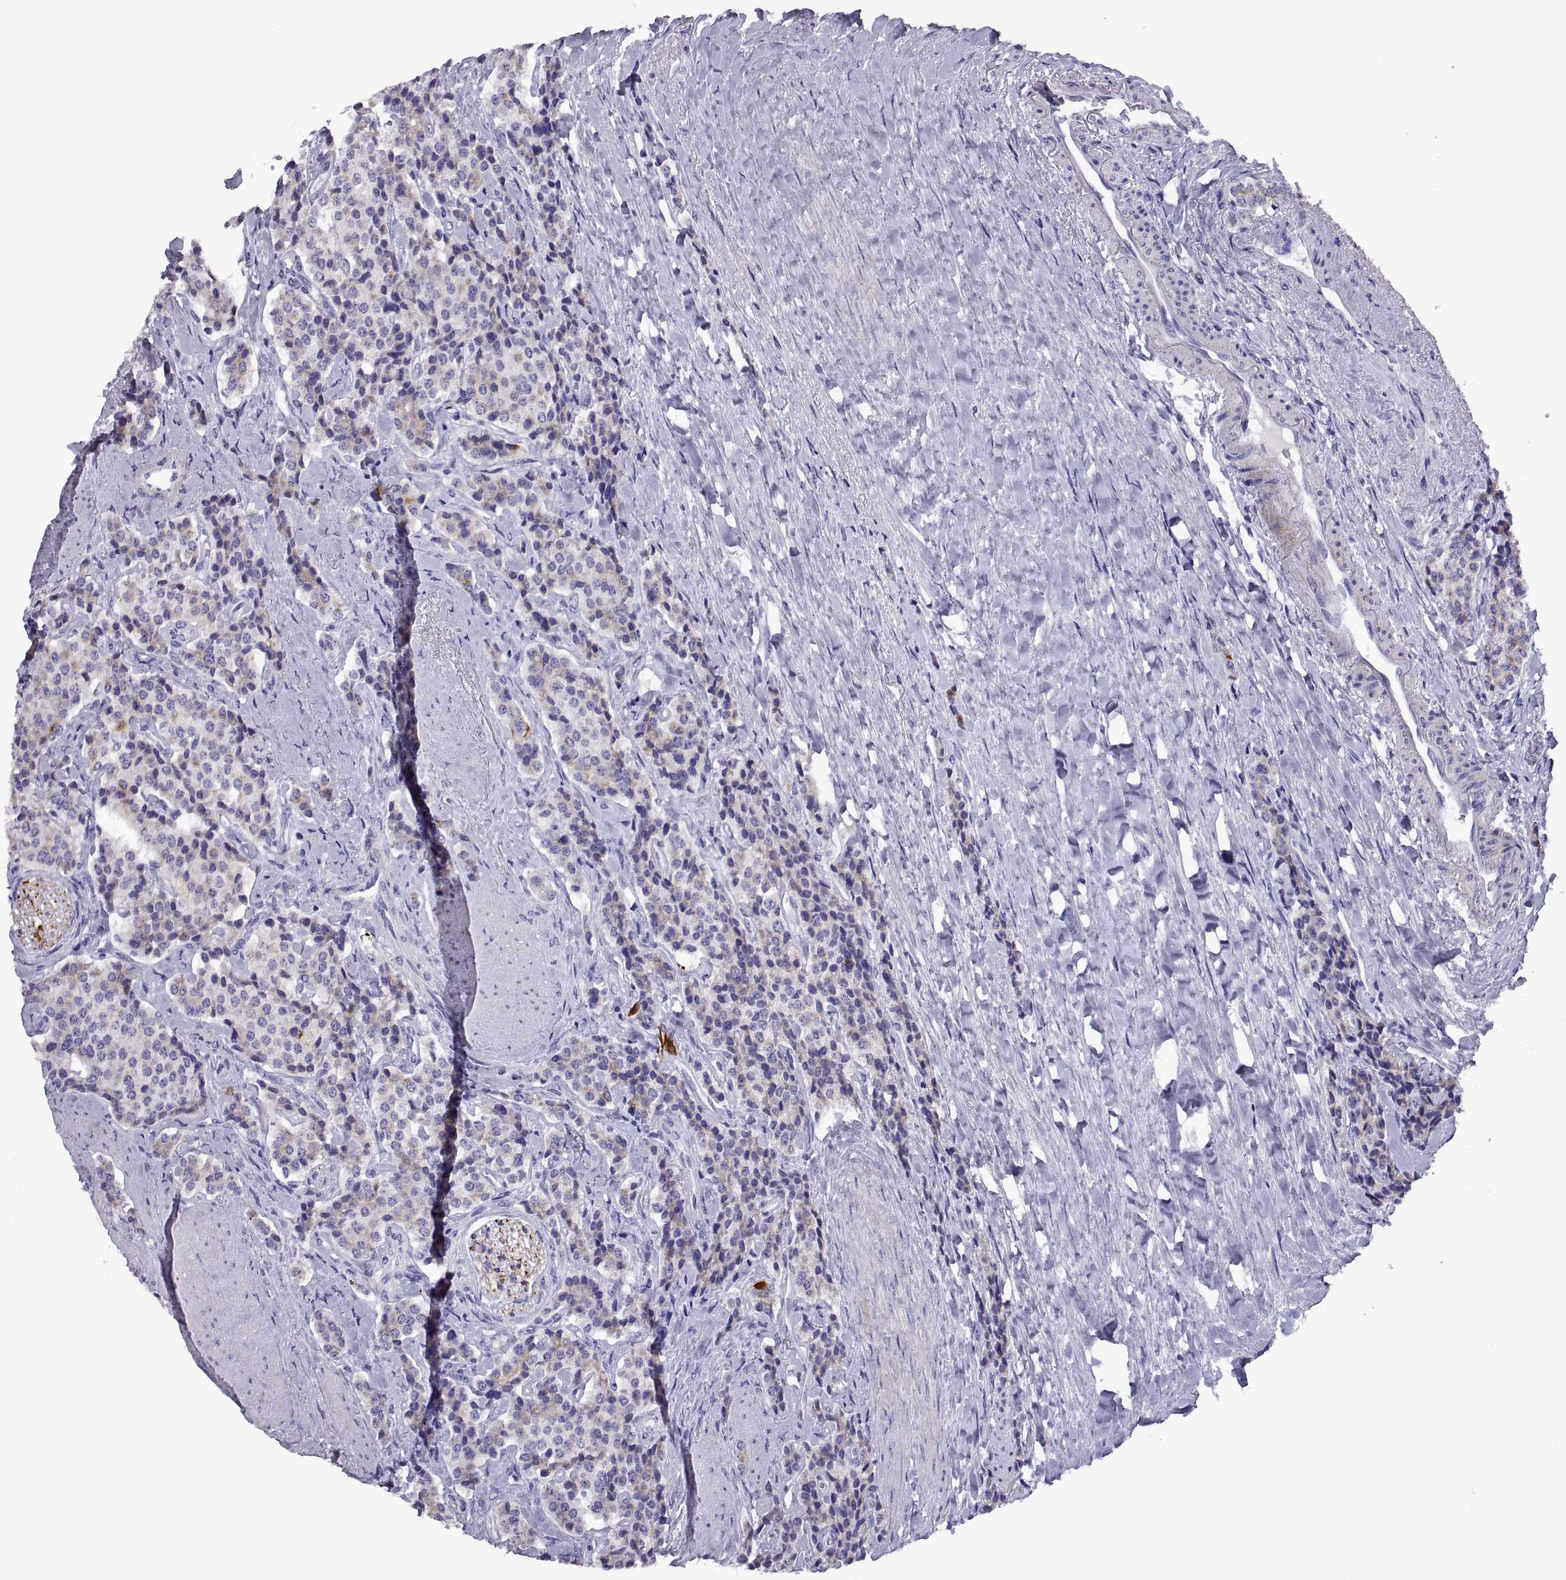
{"staining": {"intensity": "weak", "quantity": "25%-75%", "location": "cytoplasmic/membranous"}, "tissue": "carcinoid", "cell_type": "Tumor cells", "image_type": "cancer", "snomed": [{"axis": "morphology", "description": "Carcinoid, malignant, NOS"}, {"axis": "topography", "description": "Small intestine"}], "caption": "Immunohistochemistry (IHC) of carcinoid reveals low levels of weak cytoplasmic/membranous expression in approximately 25%-75% of tumor cells.", "gene": "RGS20", "patient": {"sex": "female", "age": 58}}